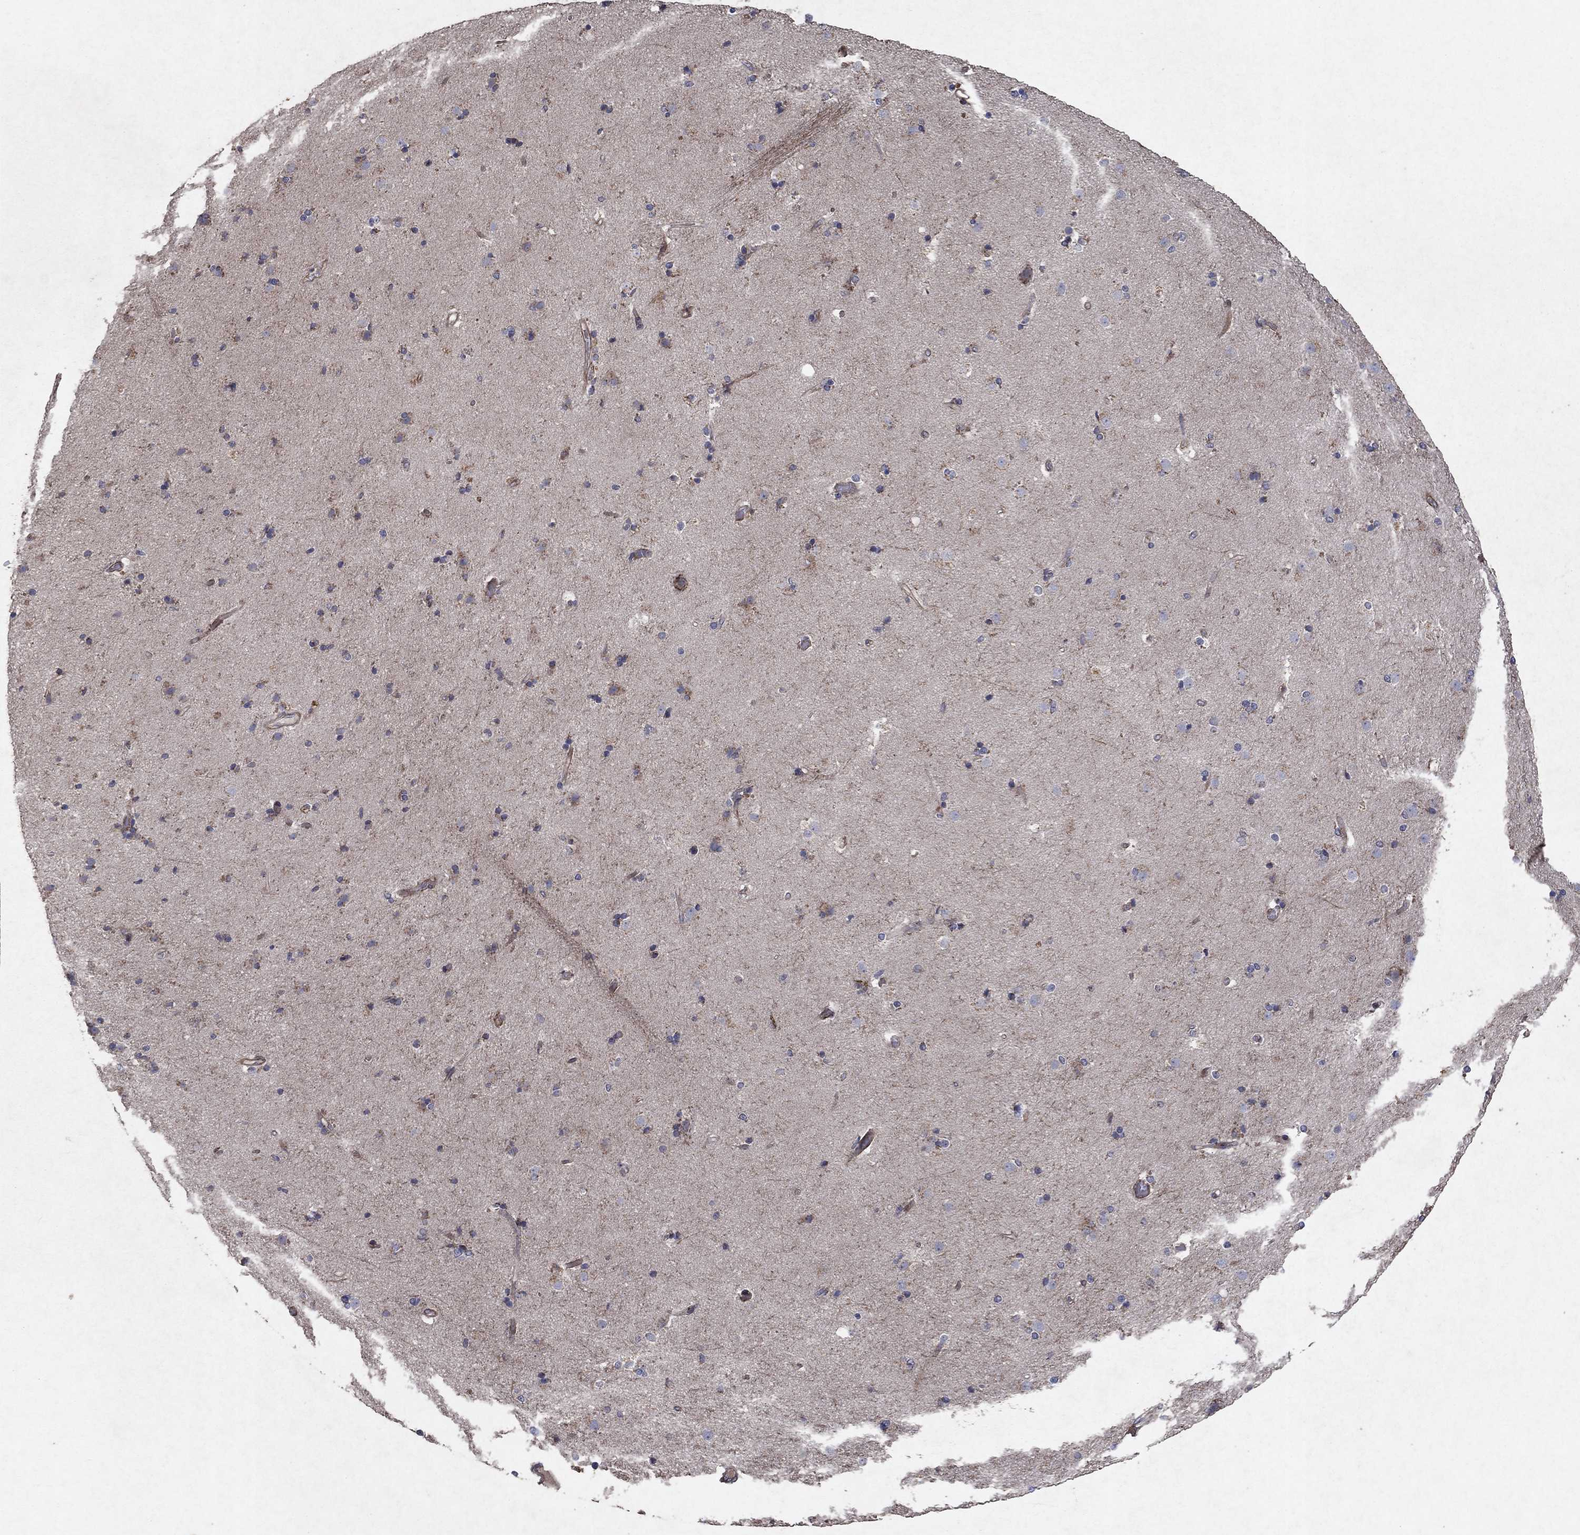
{"staining": {"intensity": "strong", "quantity": "<25%", "location": "cytoplasmic/membranous"}, "tissue": "caudate", "cell_type": "Glial cells", "image_type": "normal", "snomed": [{"axis": "morphology", "description": "Normal tissue, NOS"}, {"axis": "topography", "description": "Lateral ventricle wall"}], "caption": "An immunohistochemistry (IHC) photomicrograph of benign tissue is shown. Protein staining in brown shows strong cytoplasmic/membranous positivity in caudate within glial cells.", "gene": "FRG1", "patient": {"sex": "female", "age": 71}}